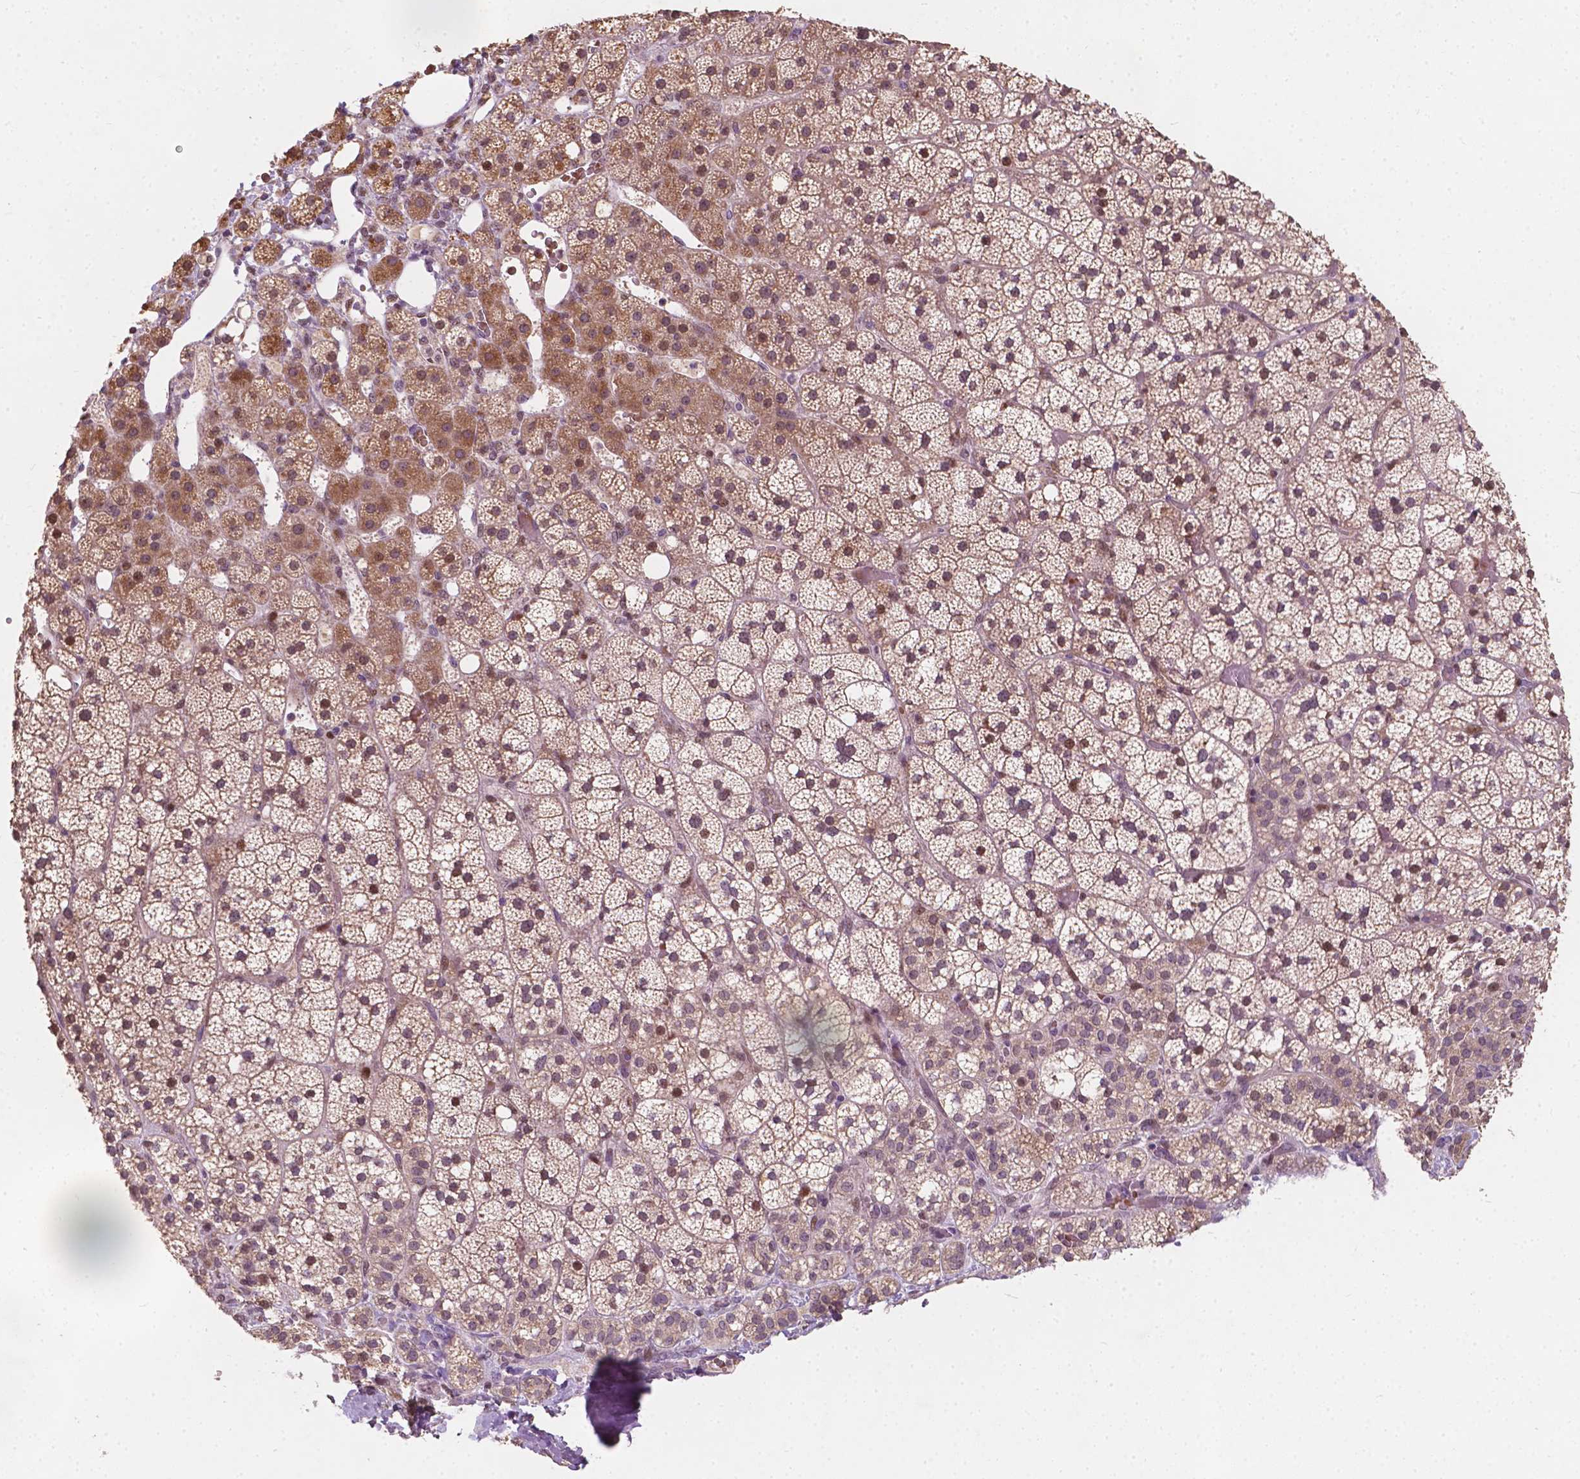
{"staining": {"intensity": "moderate", "quantity": ">75%", "location": "cytoplasmic/membranous"}, "tissue": "adrenal gland", "cell_type": "Glandular cells", "image_type": "normal", "snomed": [{"axis": "morphology", "description": "Normal tissue, NOS"}, {"axis": "topography", "description": "Adrenal gland"}], "caption": "Approximately >75% of glandular cells in benign adrenal gland reveal moderate cytoplasmic/membranous protein staining as visualized by brown immunohistochemical staining.", "gene": "DUSP16", "patient": {"sex": "male", "age": 53}}